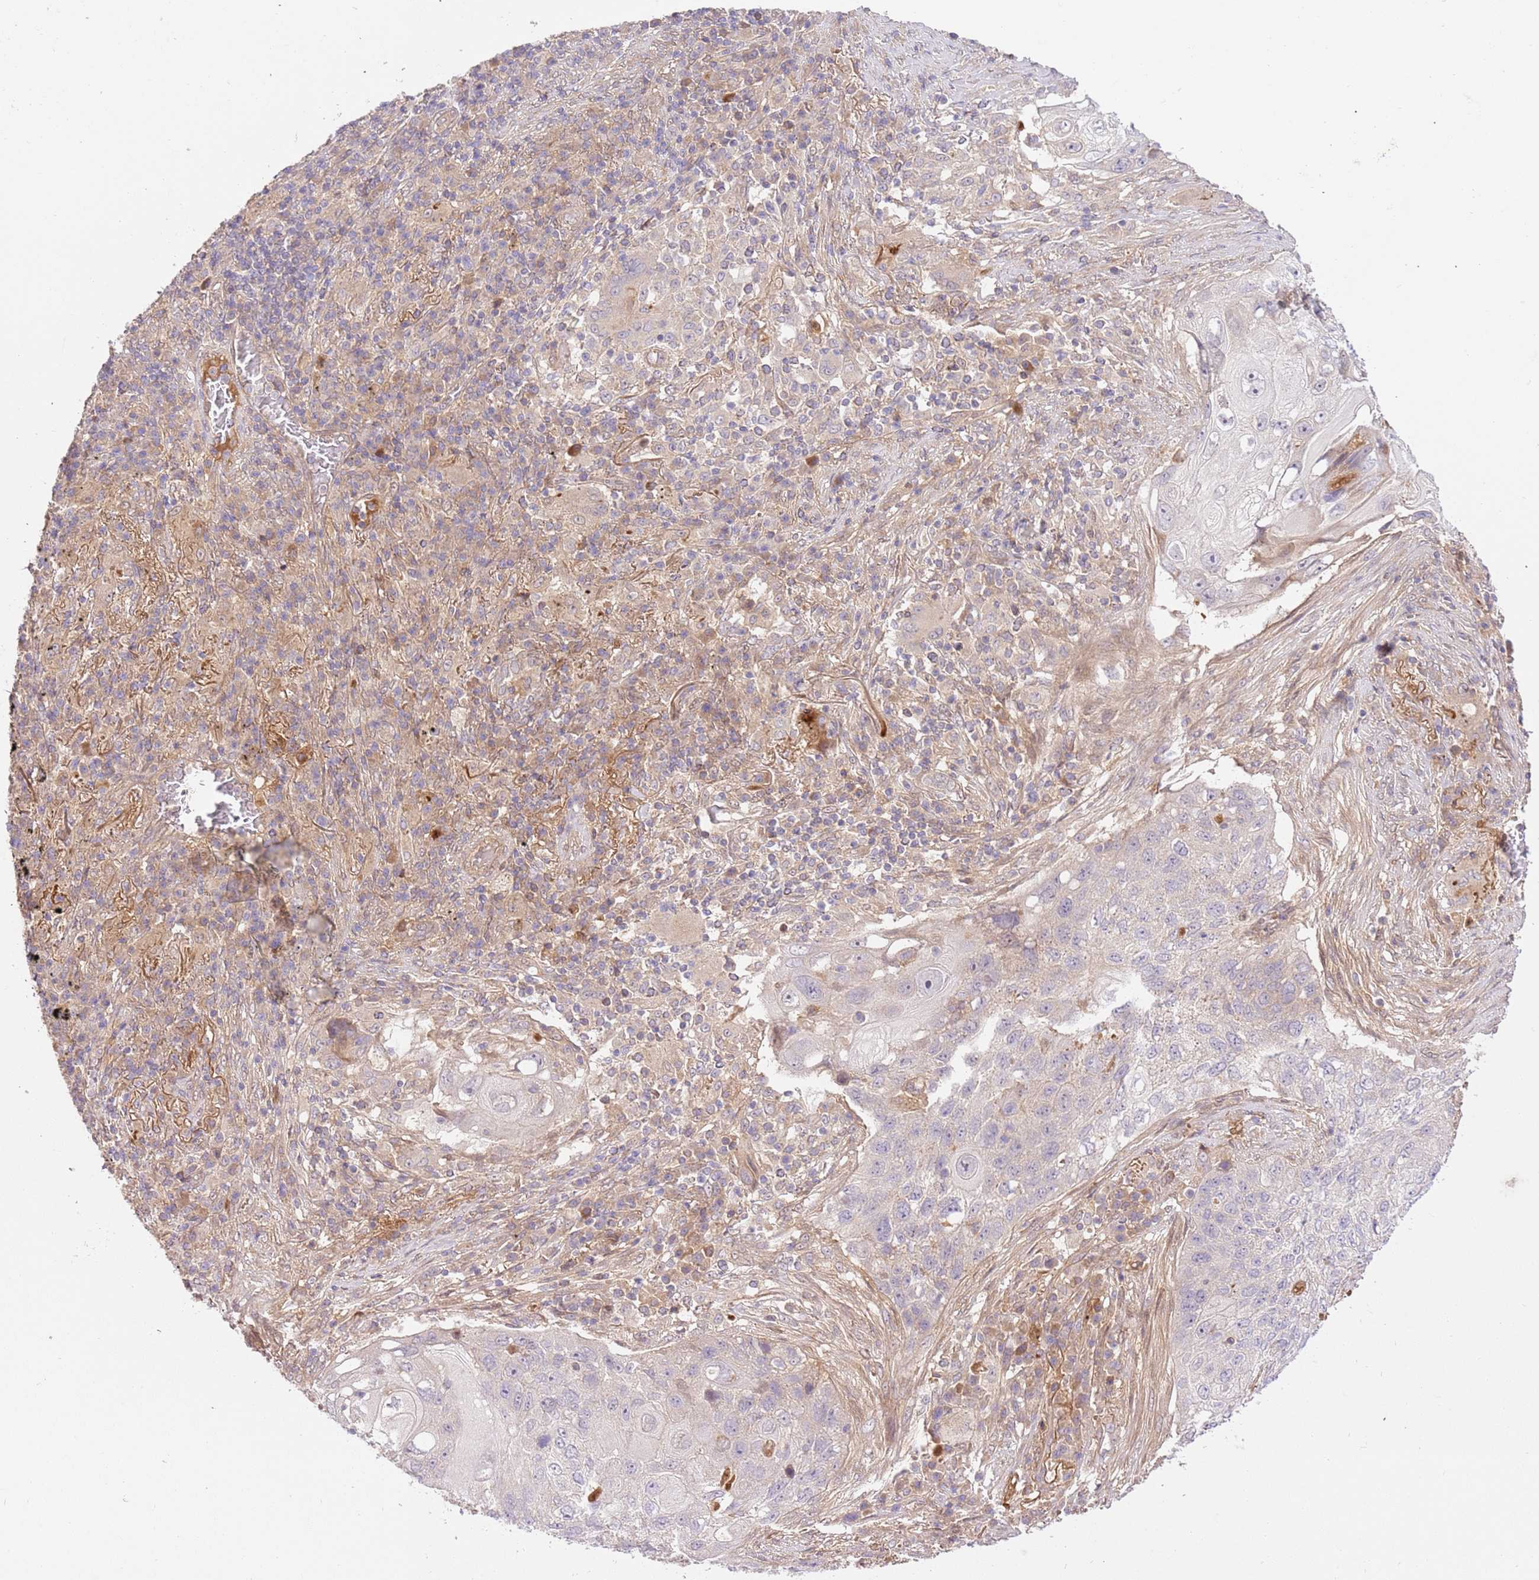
{"staining": {"intensity": "negative", "quantity": "none", "location": "none"}, "tissue": "lung cancer", "cell_type": "Tumor cells", "image_type": "cancer", "snomed": [{"axis": "morphology", "description": "Squamous cell carcinoma, NOS"}, {"axis": "topography", "description": "Lung"}], "caption": "High magnification brightfield microscopy of squamous cell carcinoma (lung) stained with DAB (3,3'-diaminobenzidine) (brown) and counterstained with hematoxylin (blue): tumor cells show no significant expression.", "gene": "C8G", "patient": {"sex": "female", "age": 63}}